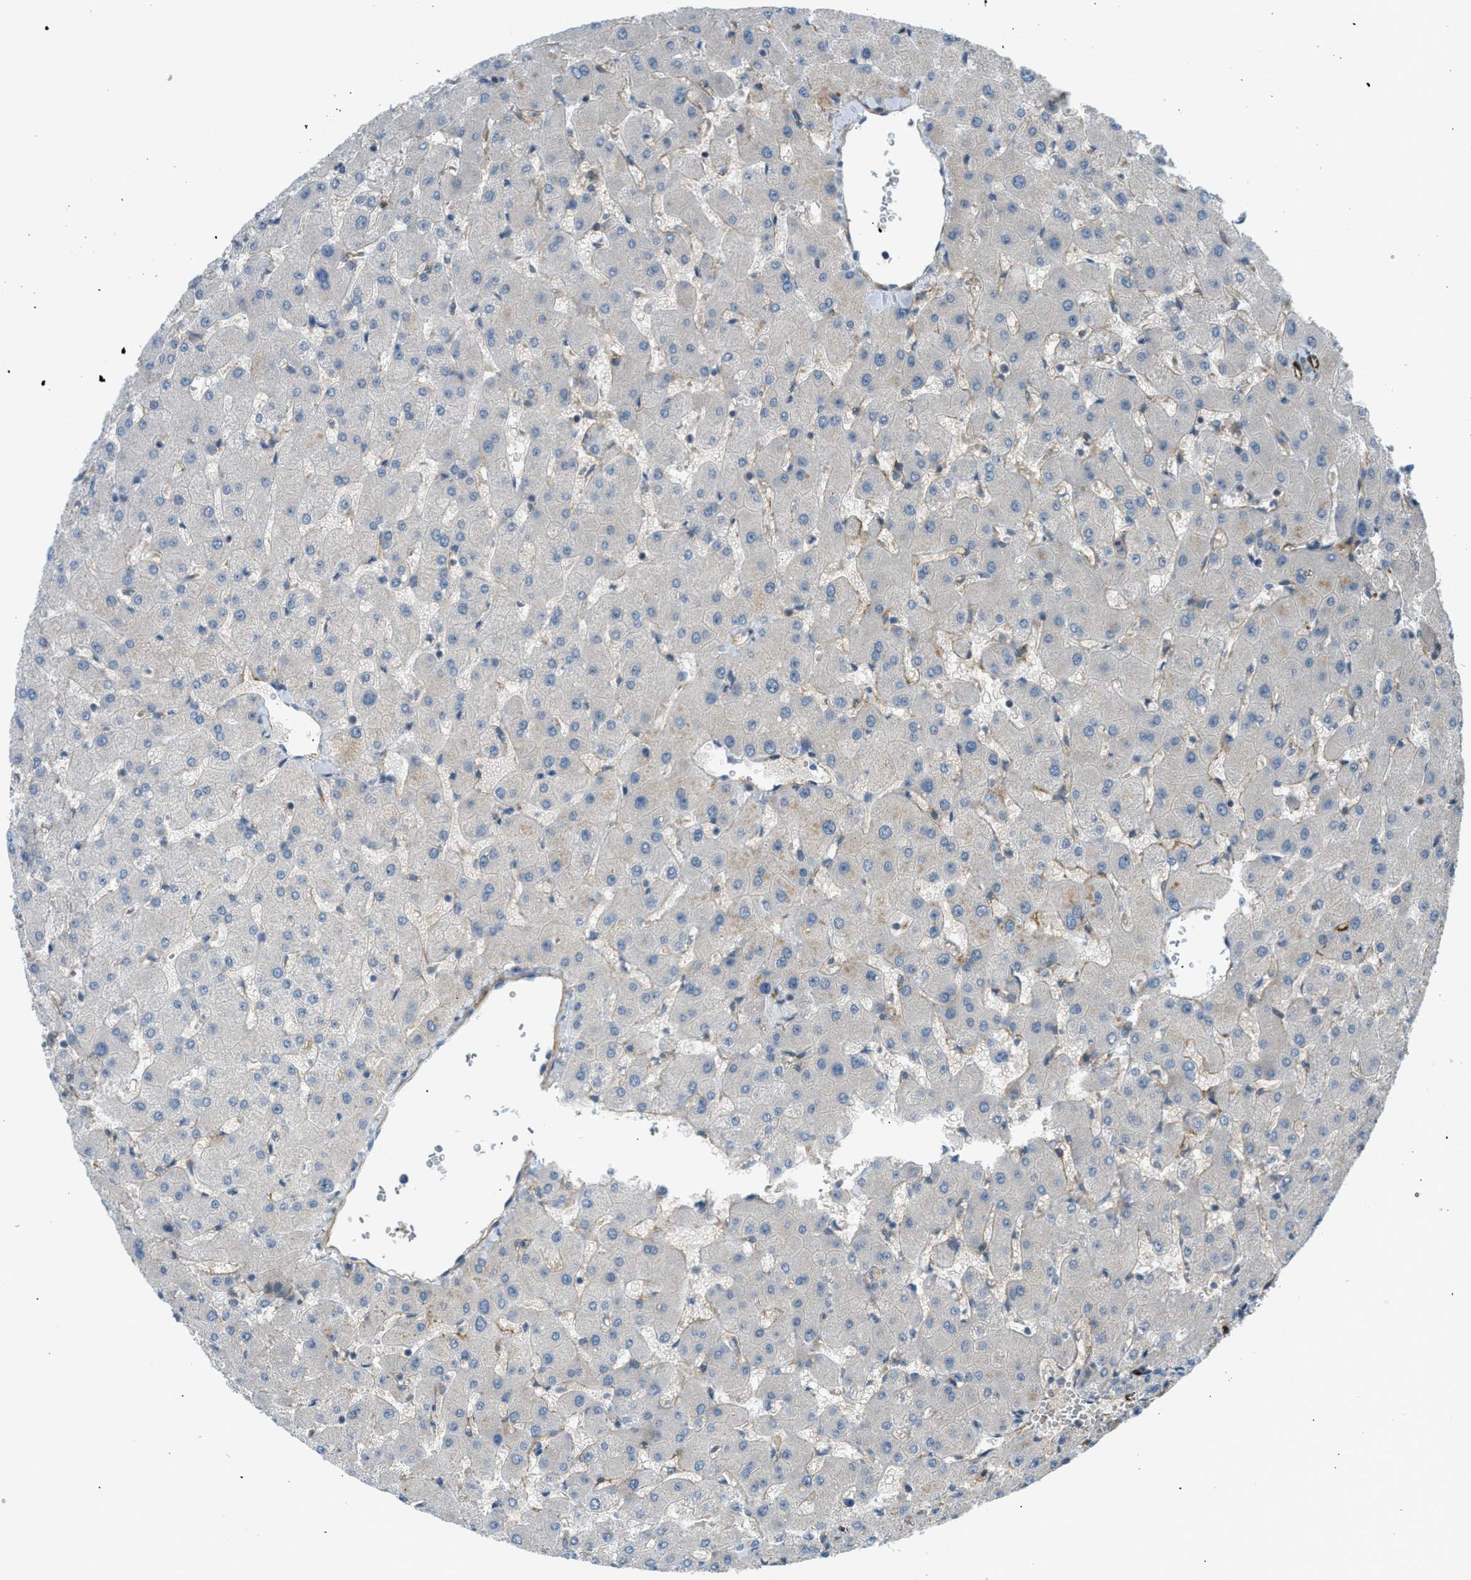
{"staining": {"intensity": "negative", "quantity": "none", "location": "none"}, "tissue": "liver", "cell_type": "Cholangiocytes", "image_type": "normal", "snomed": [{"axis": "morphology", "description": "Normal tissue, NOS"}, {"axis": "topography", "description": "Liver"}], "caption": "Immunohistochemistry histopathology image of benign liver: human liver stained with DAB displays no significant protein staining in cholangiocytes. Brightfield microscopy of immunohistochemistry stained with DAB (brown) and hematoxylin (blue), captured at high magnification.", "gene": "EDNRA", "patient": {"sex": "female", "age": 63}}